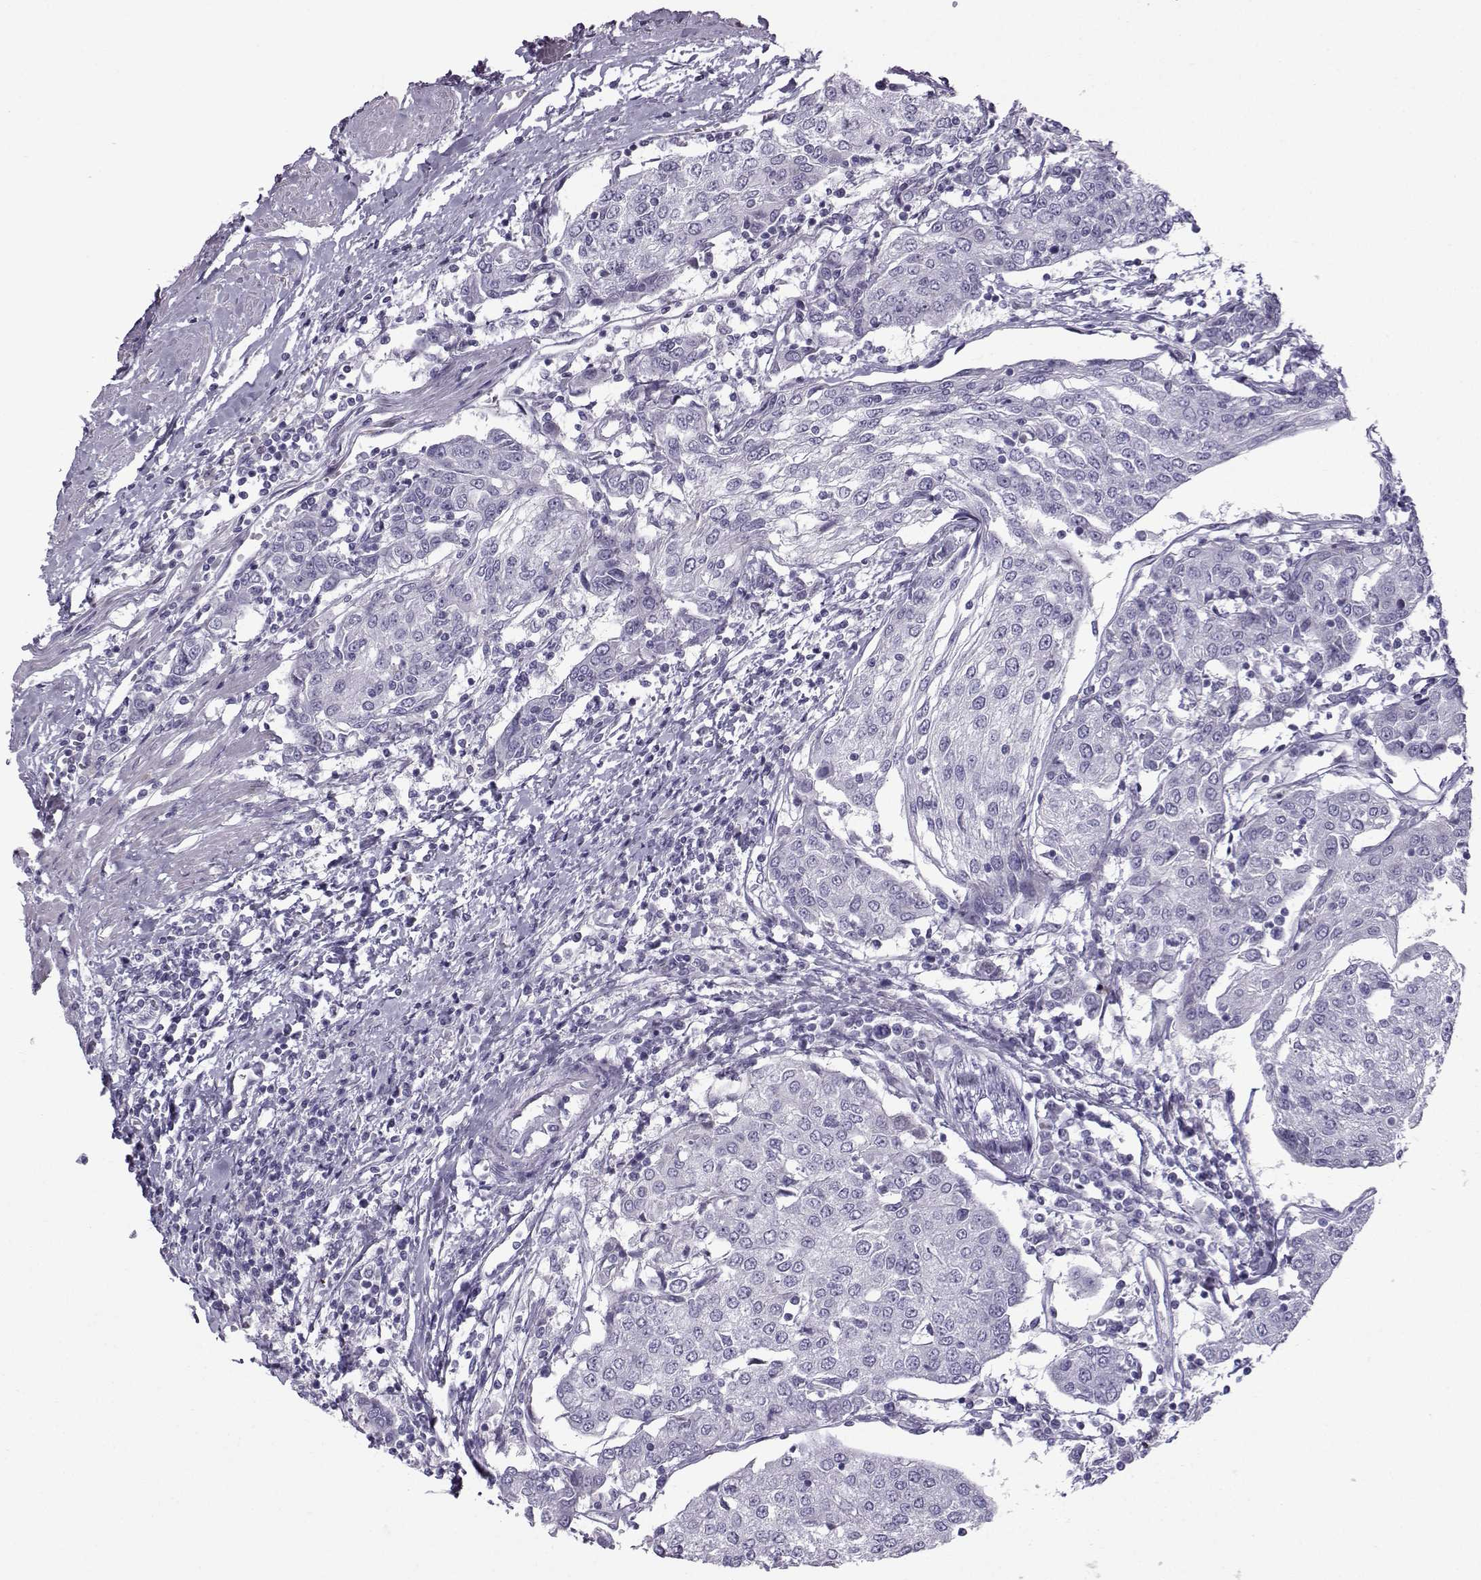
{"staining": {"intensity": "negative", "quantity": "none", "location": "none"}, "tissue": "urothelial cancer", "cell_type": "Tumor cells", "image_type": "cancer", "snomed": [{"axis": "morphology", "description": "Urothelial carcinoma, High grade"}, {"axis": "topography", "description": "Urinary bladder"}], "caption": "High power microscopy histopathology image of an IHC photomicrograph of urothelial carcinoma (high-grade), revealing no significant staining in tumor cells.", "gene": "DMRT3", "patient": {"sex": "female", "age": 85}}